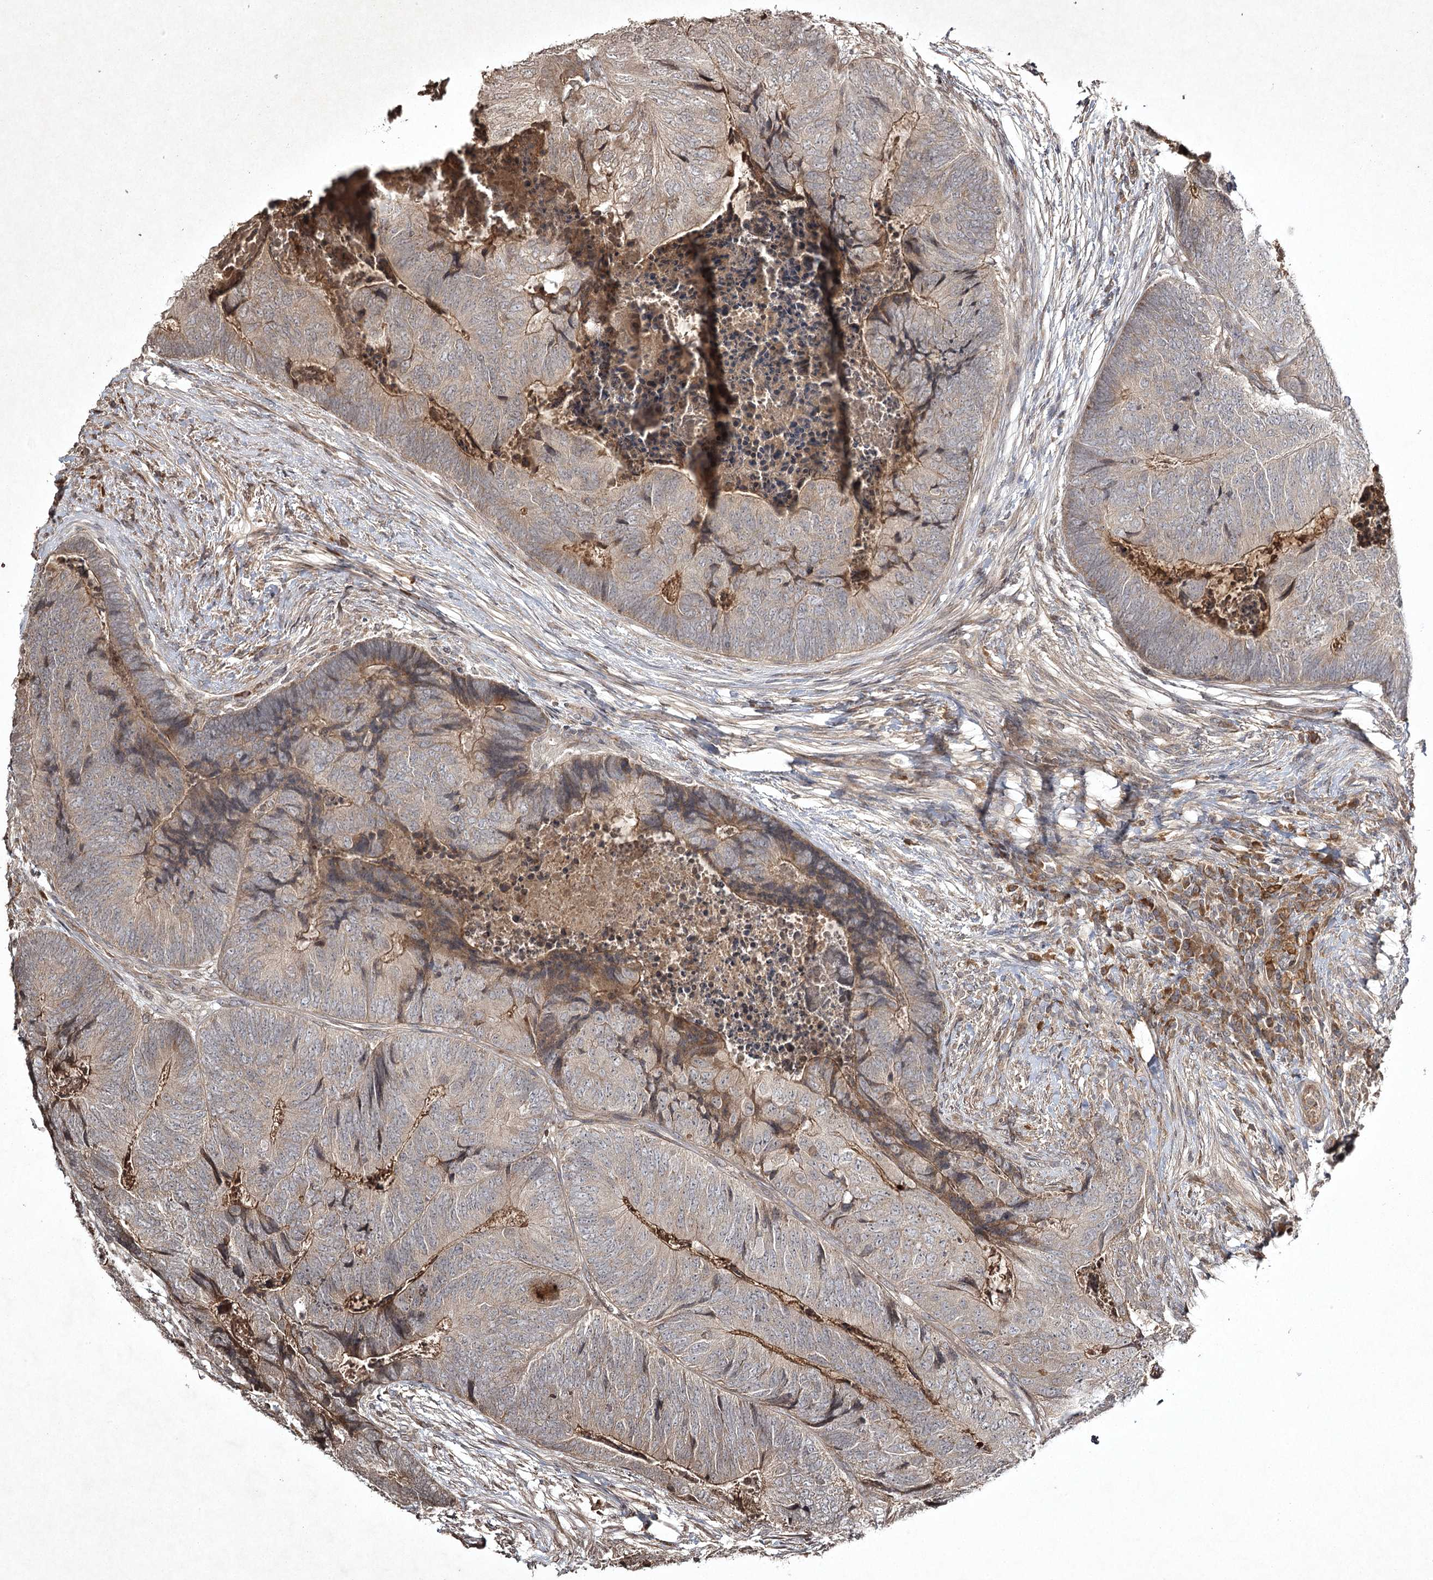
{"staining": {"intensity": "negative", "quantity": "none", "location": "none"}, "tissue": "colorectal cancer", "cell_type": "Tumor cells", "image_type": "cancer", "snomed": [{"axis": "morphology", "description": "Adenocarcinoma, NOS"}, {"axis": "topography", "description": "Colon"}], "caption": "Colorectal cancer was stained to show a protein in brown. There is no significant positivity in tumor cells.", "gene": "CYP2B6", "patient": {"sex": "female", "age": 67}}